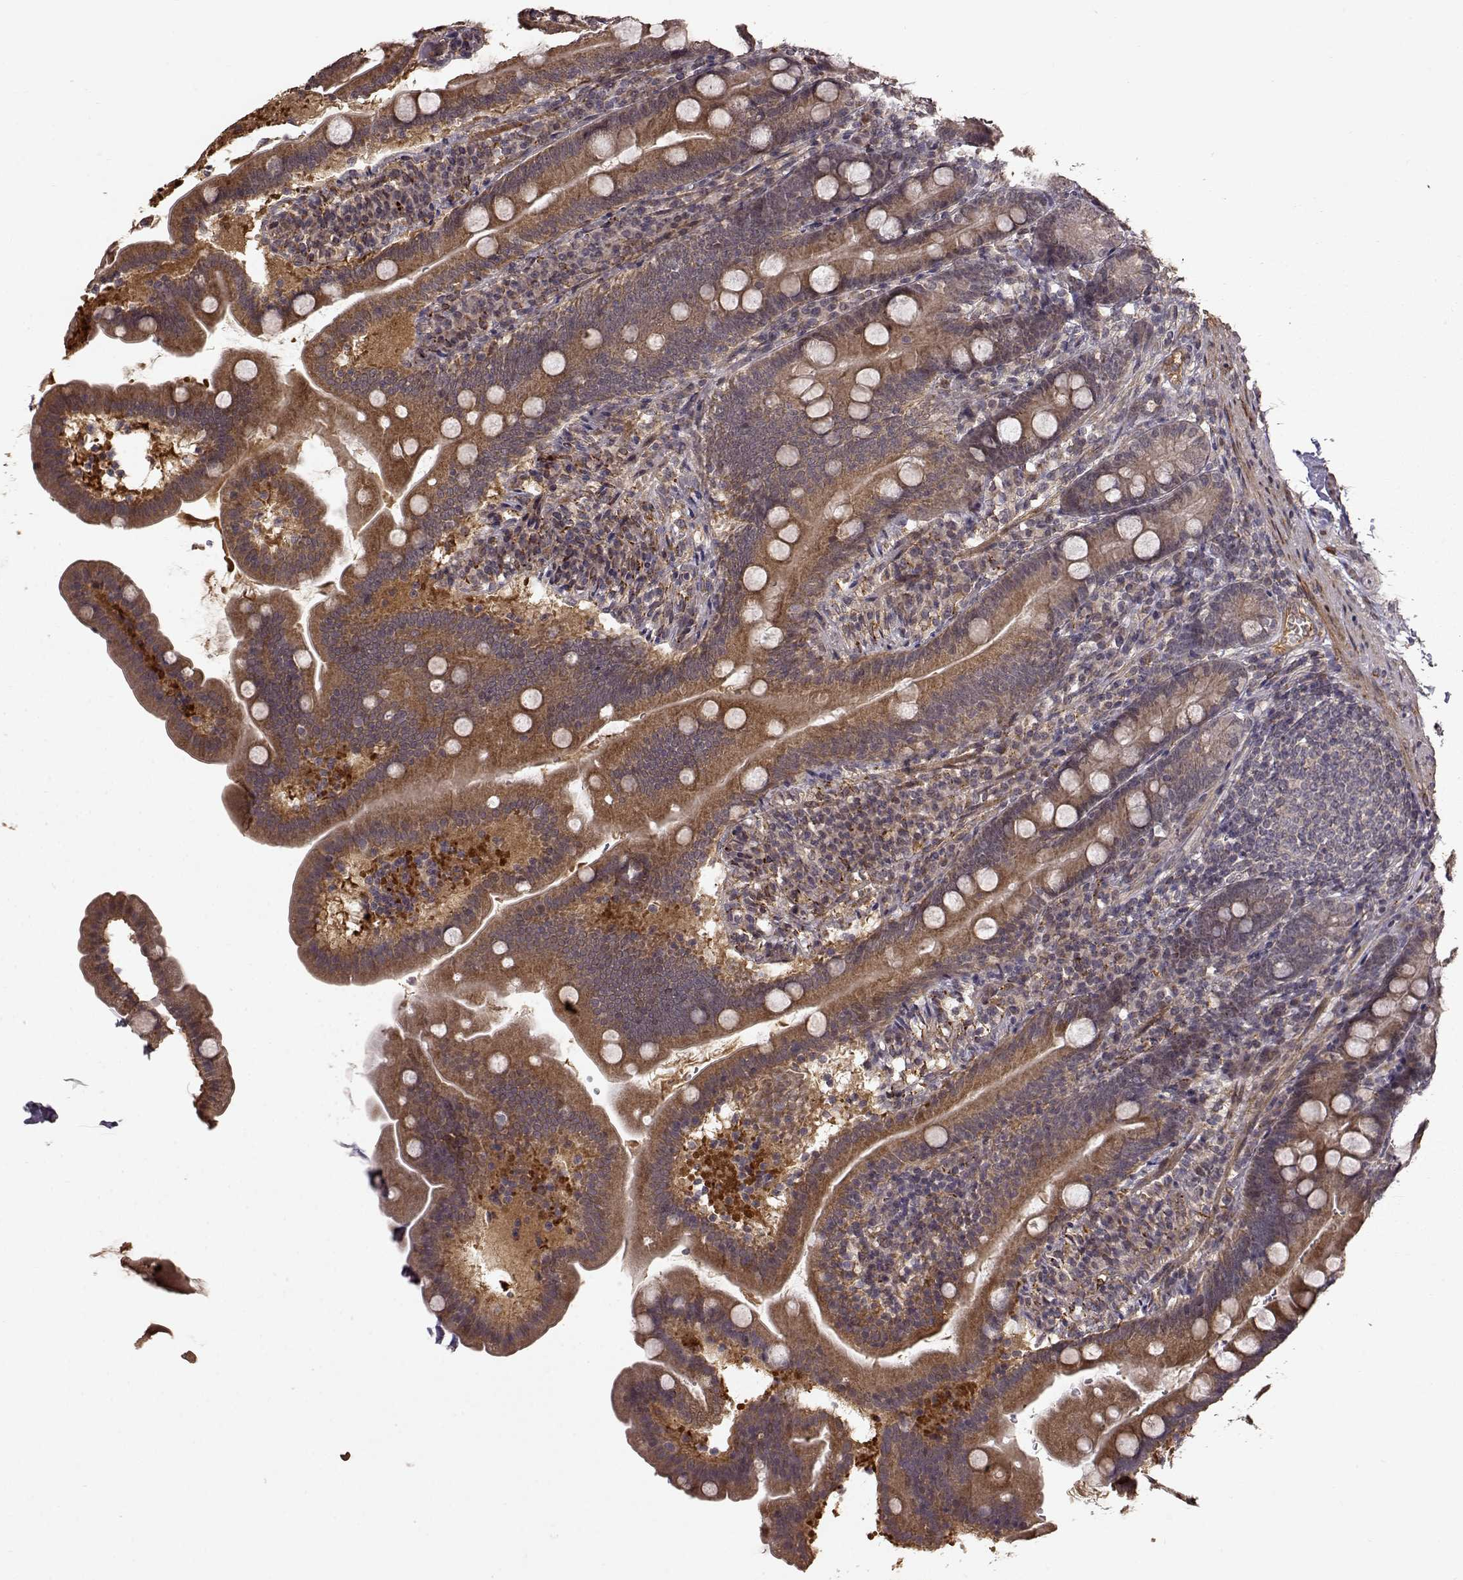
{"staining": {"intensity": "moderate", "quantity": "25%-75%", "location": "cytoplasmic/membranous"}, "tissue": "duodenum", "cell_type": "Glandular cells", "image_type": "normal", "snomed": [{"axis": "morphology", "description": "Normal tissue, NOS"}, {"axis": "topography", "description": "Duodenum"}], "caption": "This is a micrograph of immunohistochemistry (IHC) staining of benign duodenum, which shows moderate expression in the cytoplasmic/membranous of glandular cells.", "gene": "FSTL1", "patient": {"sex": "female", "age": 67}}